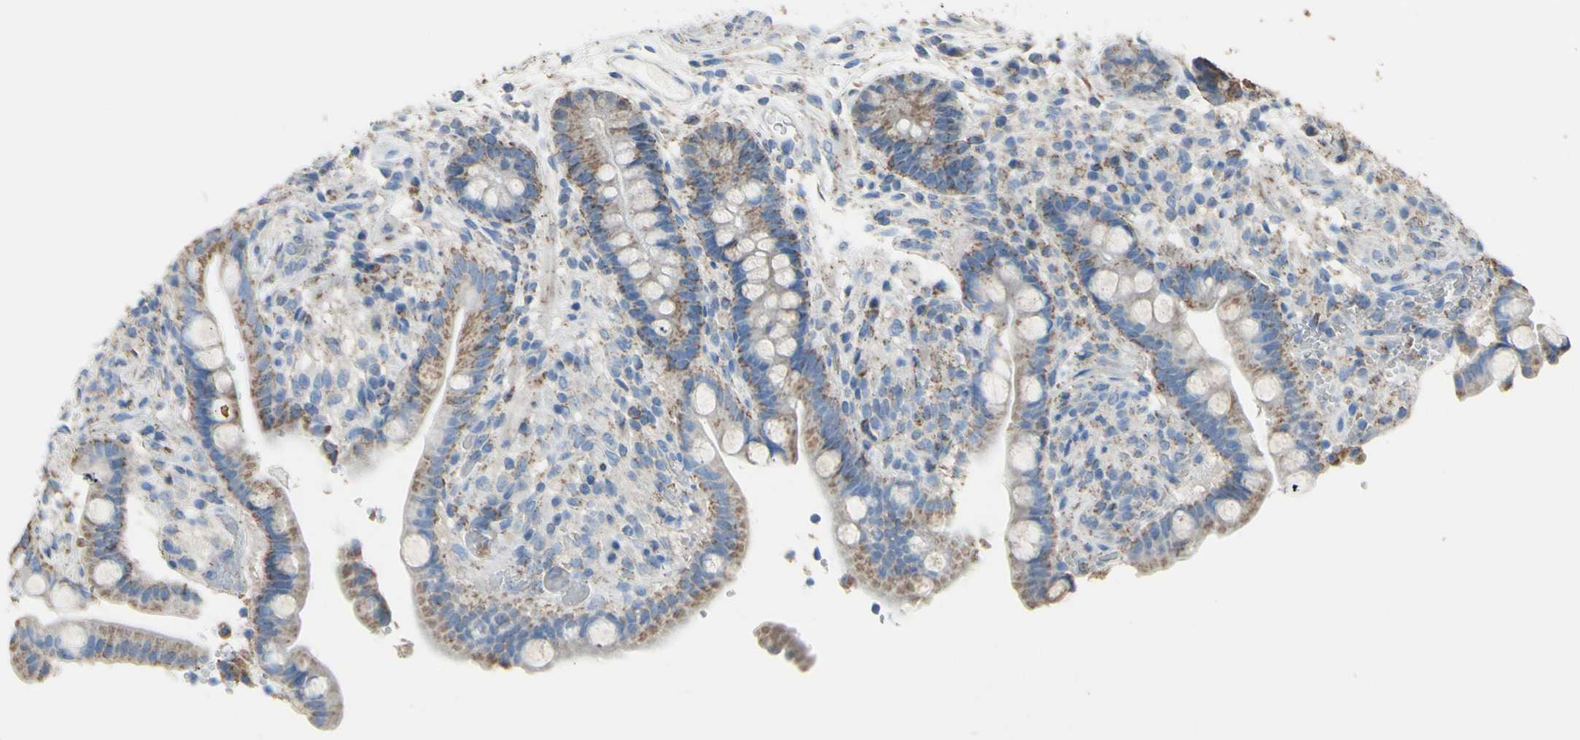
{"staining": {"intensity": "moderate", "quantity": "25%-75%", "location": "cytoplasmic/membranous"}, "tissue": "colon", "cell_type": "Endothelial cells", "image_type": "normal", "snomed": [{"axis": "morphology", "description": "Normal tissue, NOS"}, {"axis": "topography", "description": "Colon"}], "caption": "Immunohistochemical staining of normal colon demonstrates medium levels of moderate cytoplasmic/membranous positivity in approximately 25%-75% of endothelial cells. (DAB = brown stain, brightfield microscopy at high magnification).", "gene": "CMKLR2", "patient": {"sex": "male", "age": 73}}